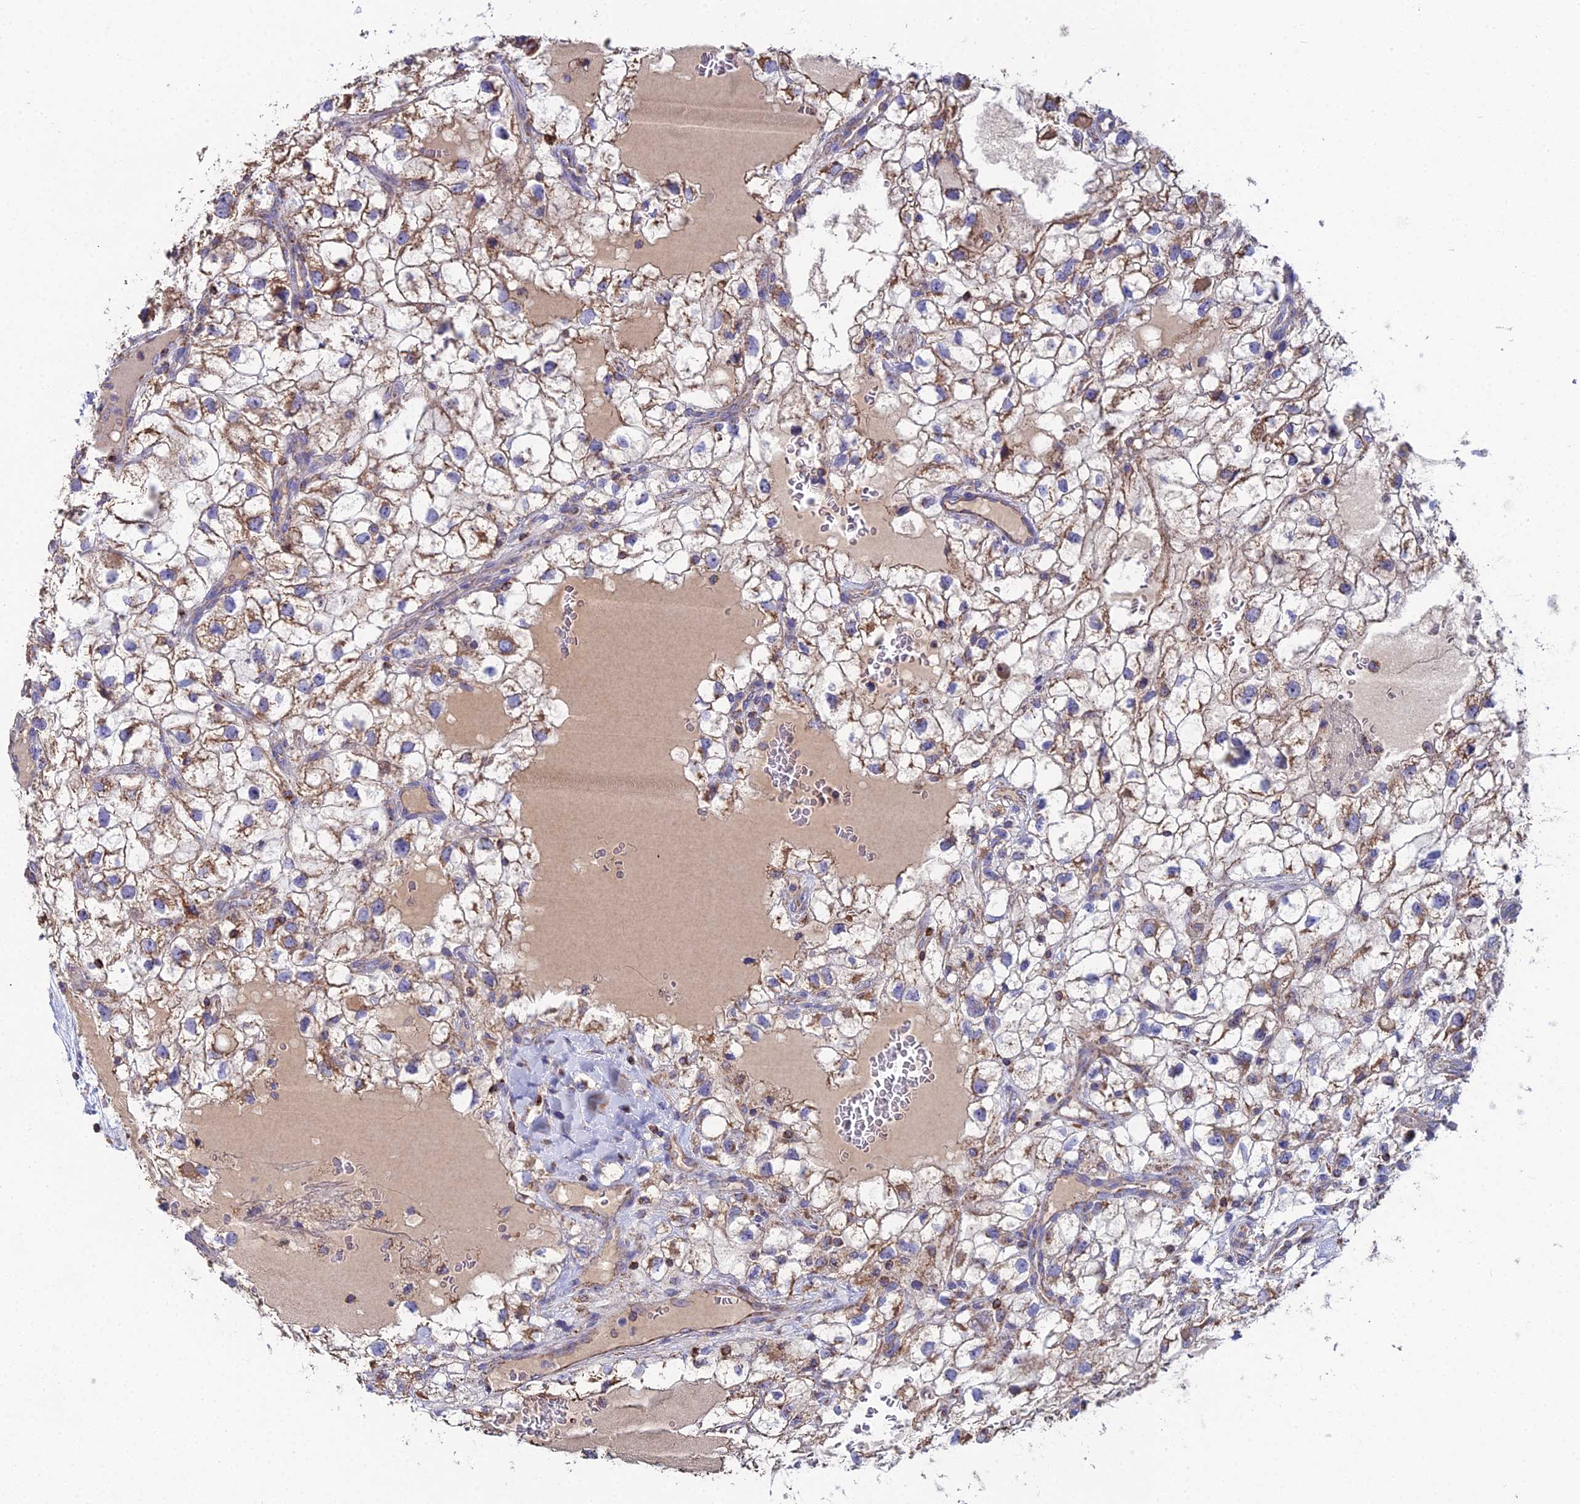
{"staining": {"intensity": "moderate", "quantity": ">75%", "location": "cytoplasmic/membranous"}, "tissue": "renal cancer", "cell_type": "Tumor cells", "image_type": "cancer", "snomed": [{"axis": "morphology", "description": "Adenocarcinoma, NOS"}, {"axis": "topography", "description": "Kidney"}], "caption": "This image shows IHC staining of human renal adenocarcinoma, with medium moderate cytoplasmic/membranous staining in approximately >75% of tumor cells.", "gene": "SPOCK2", "patient": {"sex": "male", "age": 59}}